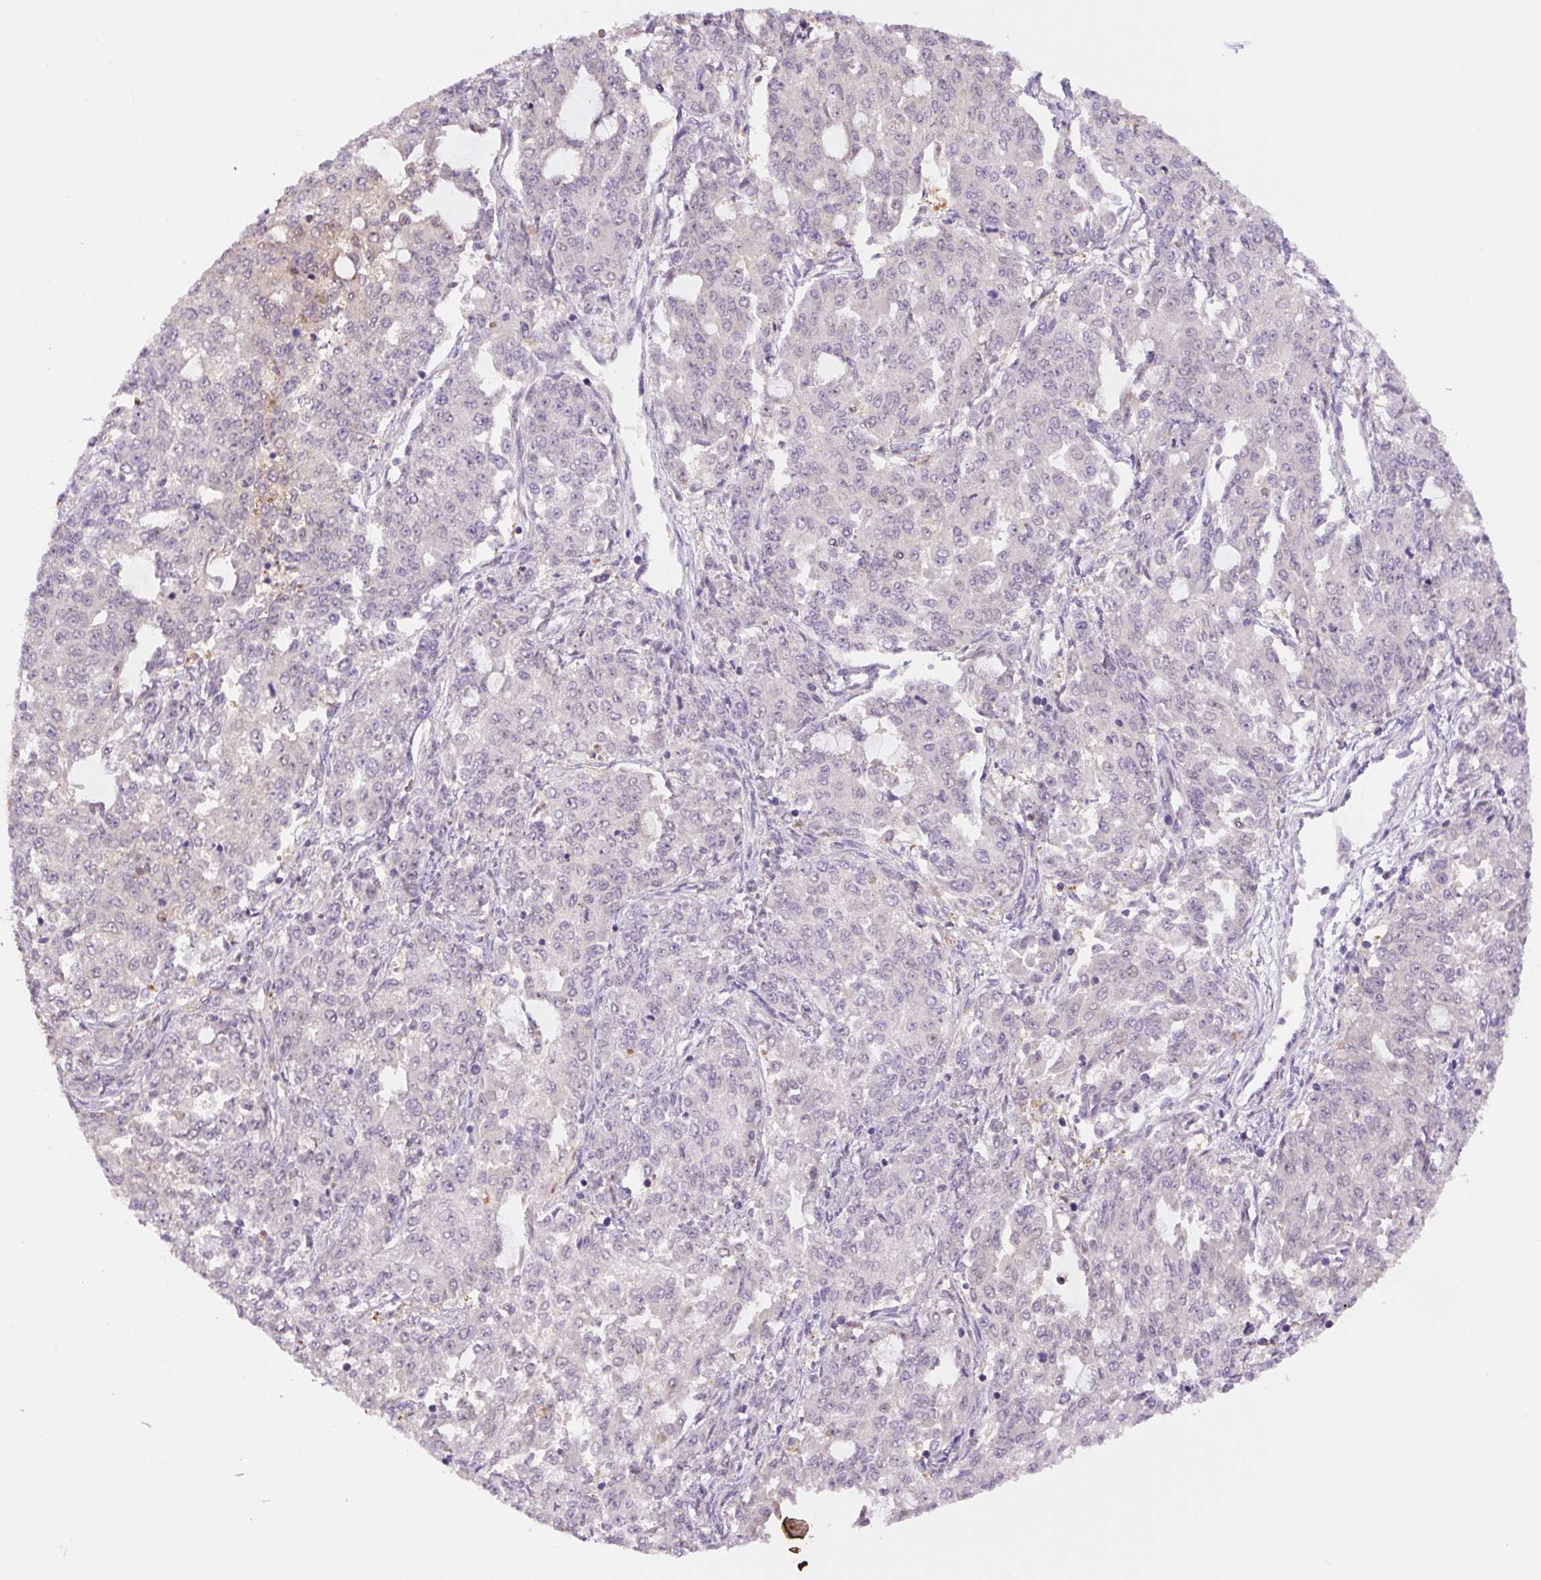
{"staining": {"intensity": "negative", "quantity": "none", "location": "none"}, "tissue": "endometrial cancer", "cell_type": "Tumor cells", "image_type": "cancer", "snomed": [{"axis": "morphology", "description": "Adenocarcinoma, NOS"}, {"axis": "topography", "description": "Endometrium"}], "caption": "Tumor cells are negative for brown protein staining in endometrial cancer (adenocarcinoma).", "gene": "SPSB2", "patient": {"sex": "female", "age": 50}}